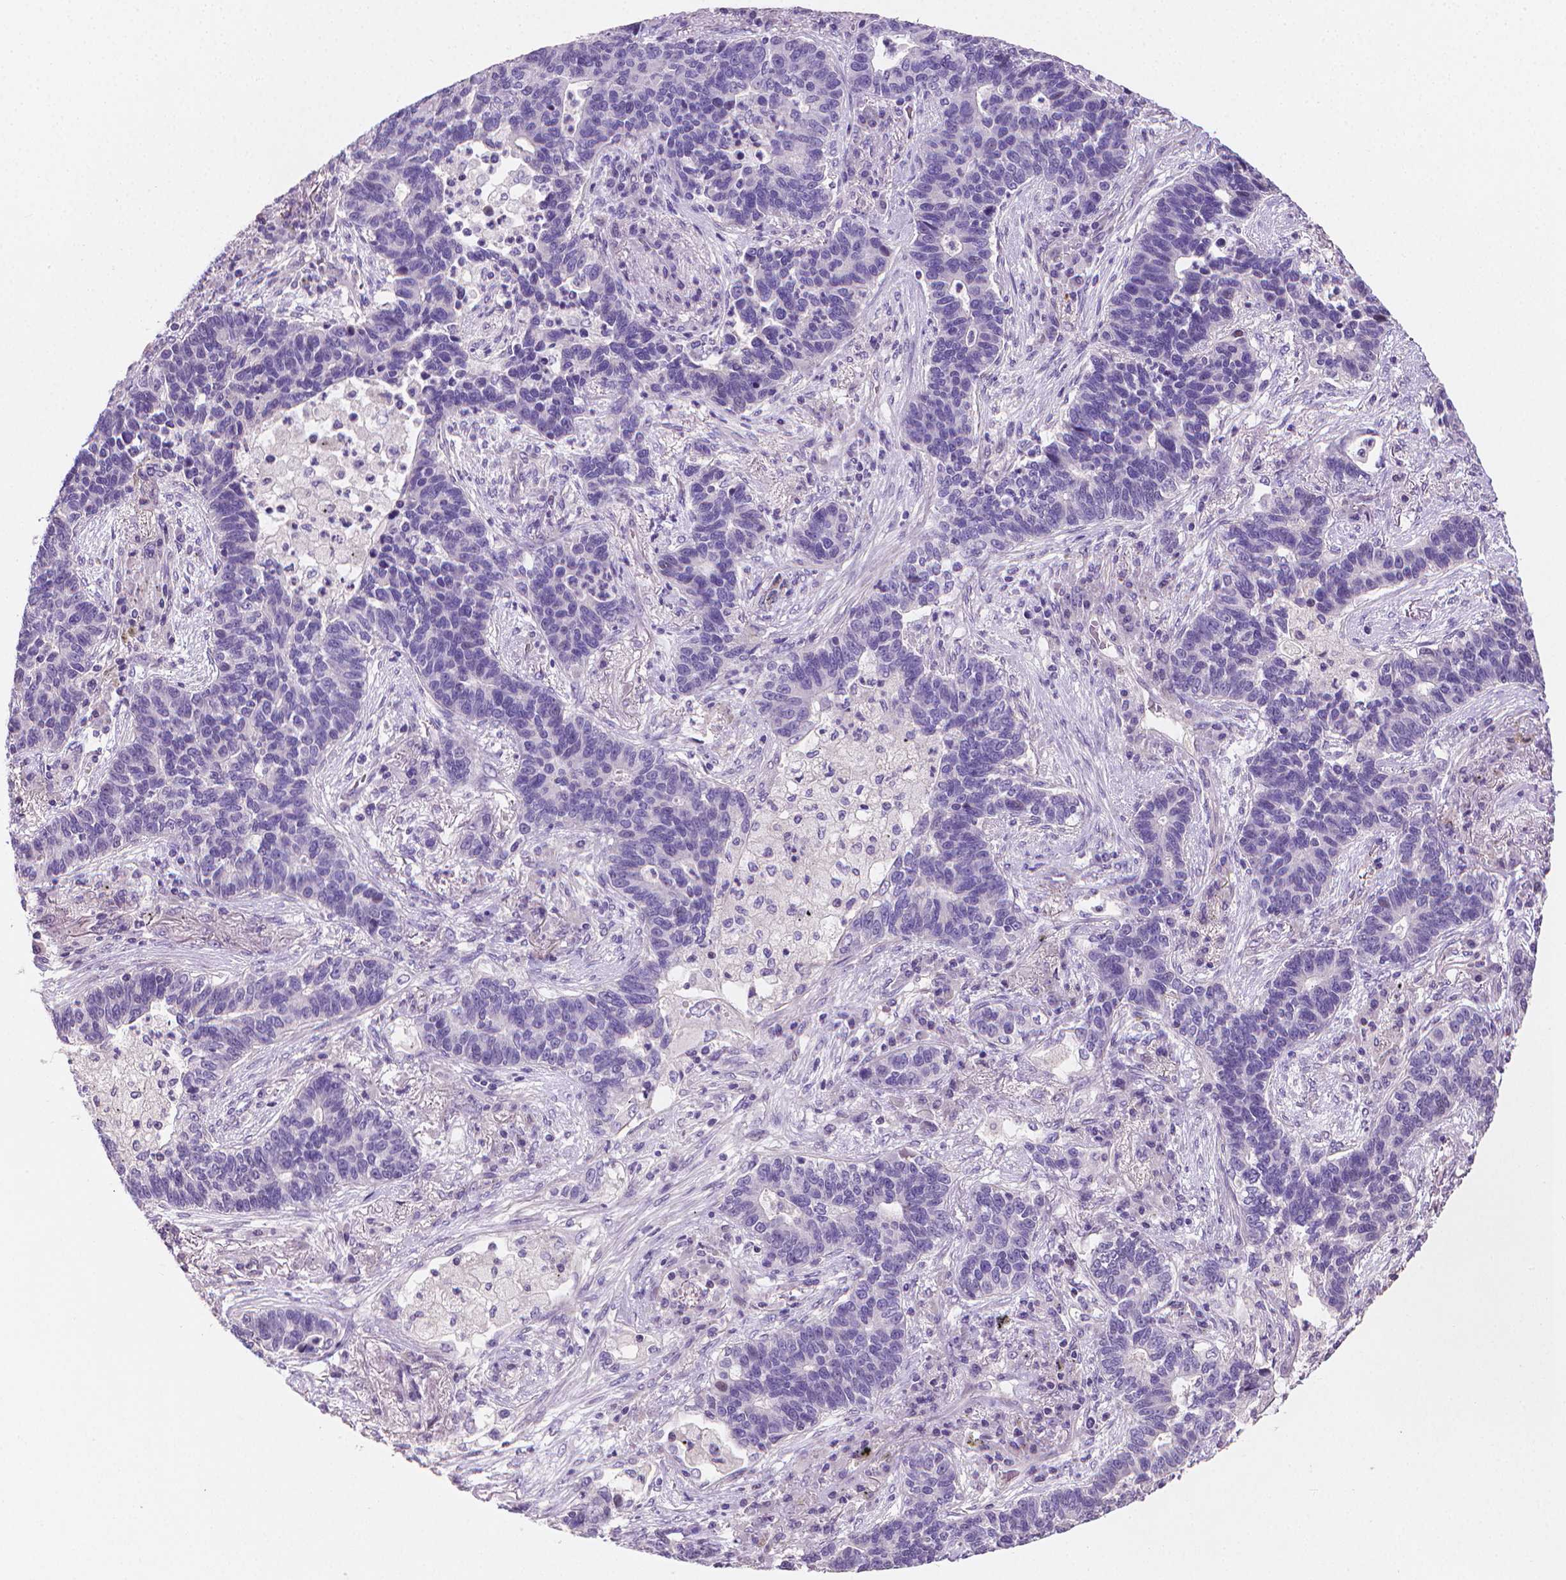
{"staining": {"intensity": "negative", "quantity": "none", "location": "none"}, "tissue": "lung cancer", "cell_type": "Tumor cells", "image_type": "cancer", "snomed": [{"axis": "morphology", "description": "Adenocarcinoma, NOS"}, {"axis": "topography", "description": "Lung"}], "caption": "Tumor cells are negative for protein expression in human lung cancer.", "gene": "CLXN", "patient": {"sex": "female", "age": 57}}